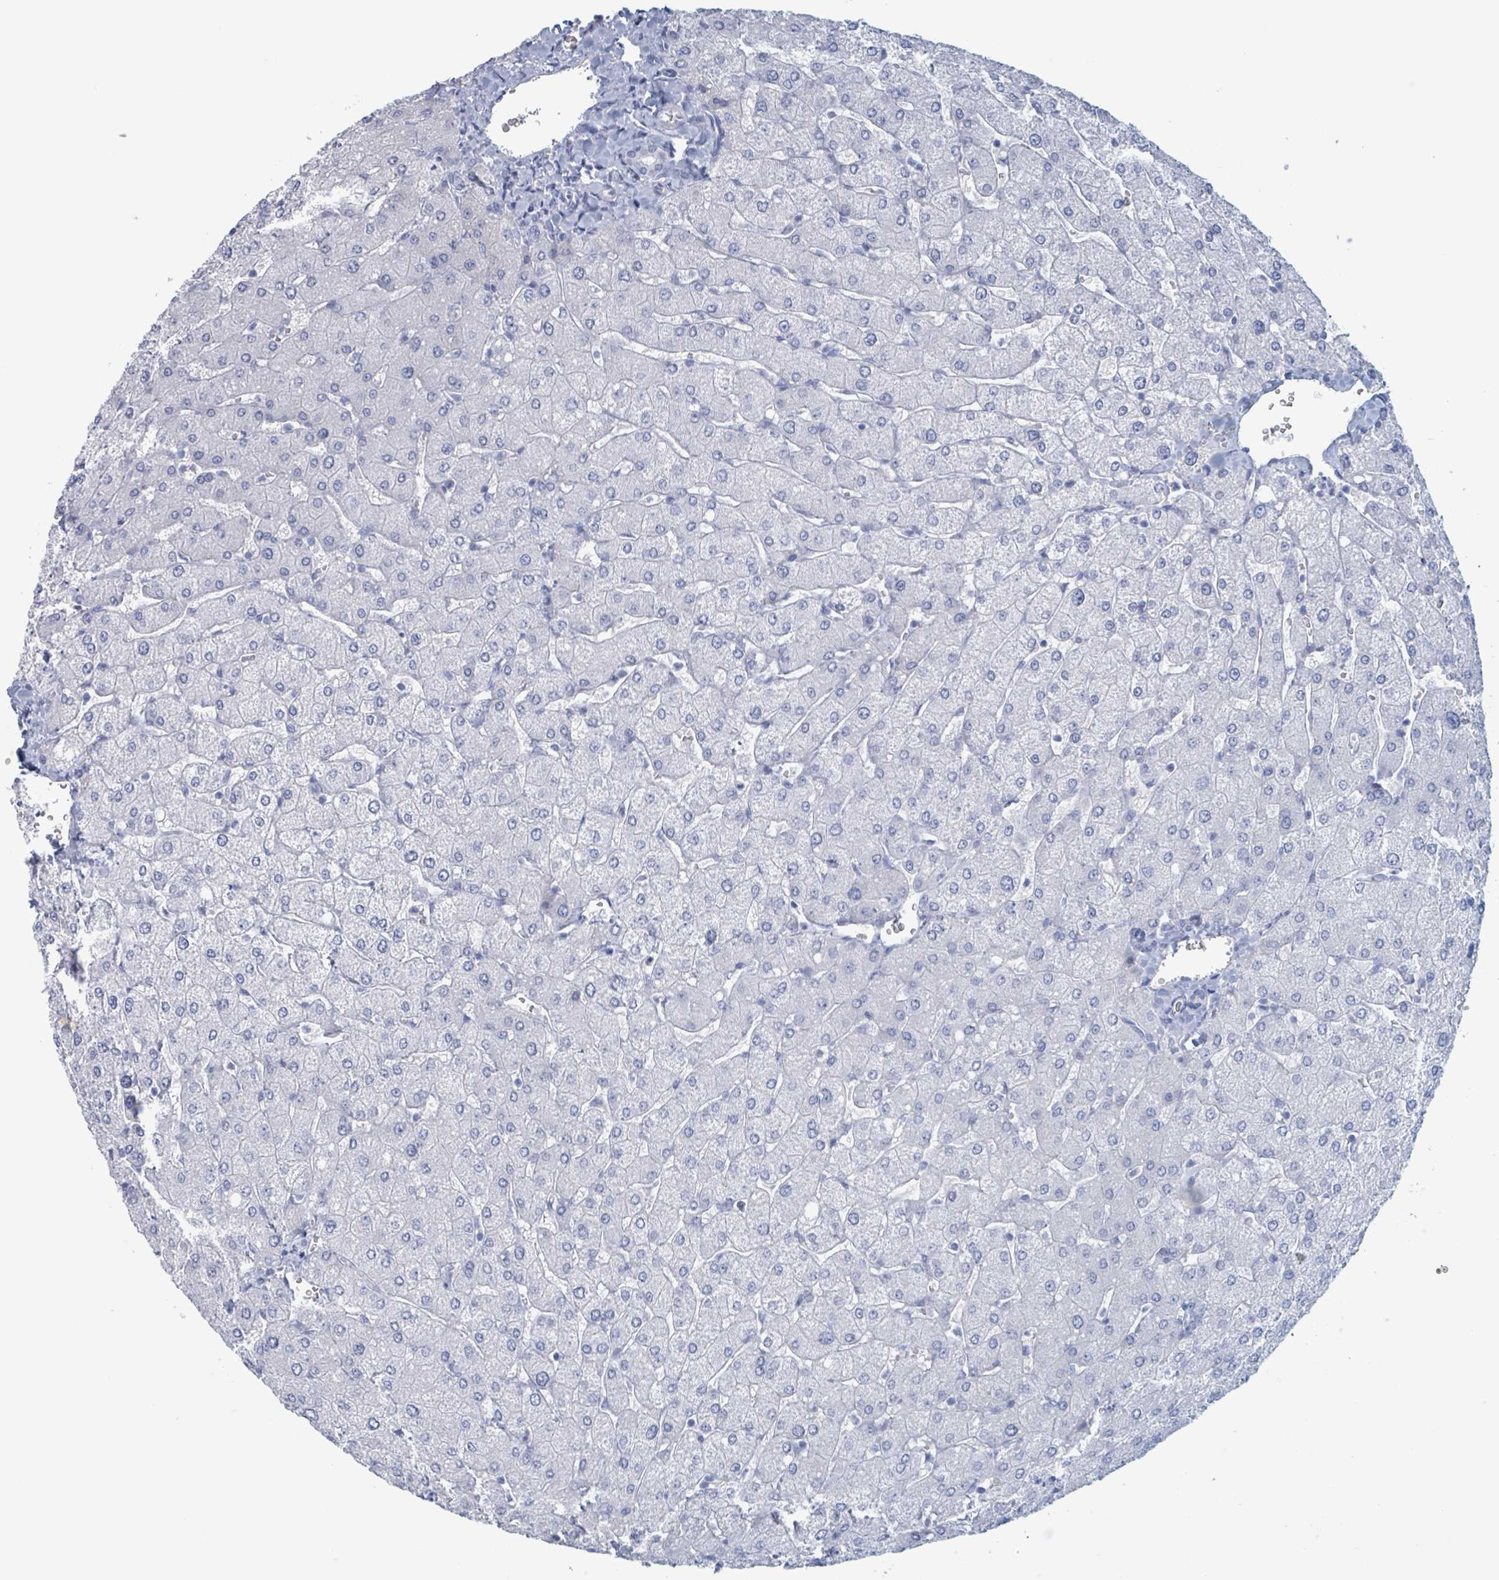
{"staining": {"intensity": "negative", "quantity": "none", "location": "none"}, "tissue": "liver", "cell_type": "Cholangiocytes", "image_type": "normal", "snomed": [{"axis": "morphology", "description": "Normal tissue, NOS"}, {"axis": "topography", "description": "Liver"}], "caption": "High power microscopy photomicrograph of an immunohistochemistry (IHC) histopathology image of normal liver, revealing no significant positivity in cholangiocytes.", "gene": "KLK4", "patient": {"sex": "male", "age": 55}}